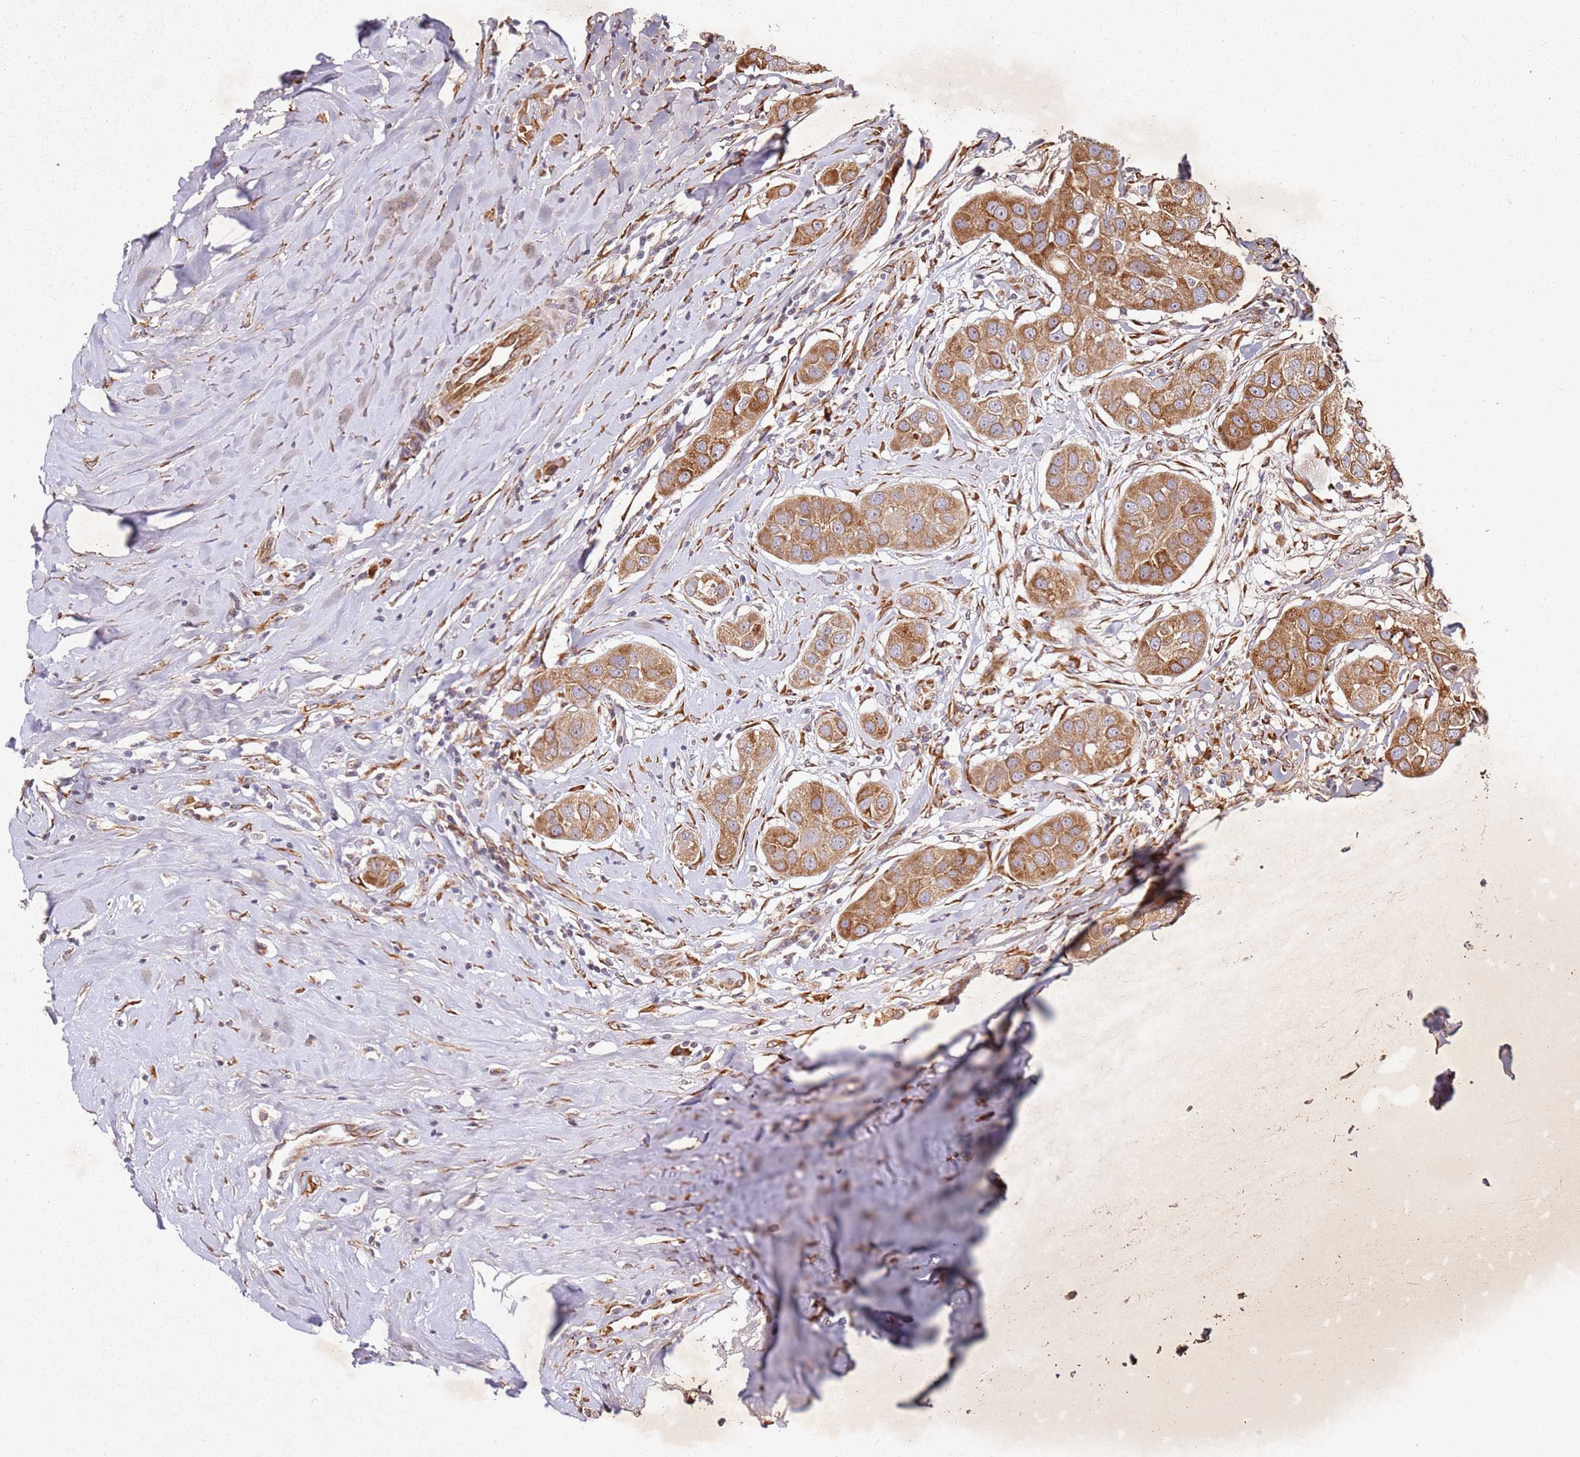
{"staining": {"intensity": "moderate", "quantity": ">75%", "location": "cytoplasmic/membranous"}, "tissue": "head and neck cancer", "cell_type": "Tumor cells", "image_type": "cancer", "snomed": [{"axis": "morphology", "description": "Normal tissue, NOS"}, {"axis": "morphology", "description": "Squamous cell carcinoma, NOS"}, {"axis": "topography", "description": "Skeletal muscle"}, {"axis": "topography", "description": "Head-Neck"}], "caption": "Immunohistochemistry image of neoplastic tissue: human head and neck squamous cell carcinoma stained using immunohistochemistry (IHC) displays medium levels of moderate protein expression localized specifically in the cytoplasmic/membranous of tumor cells, appearing as a cytoplasmic/membranous brown color.", "gene": "ARFRP1", "patient": {"sex": "male", "age": 51}}